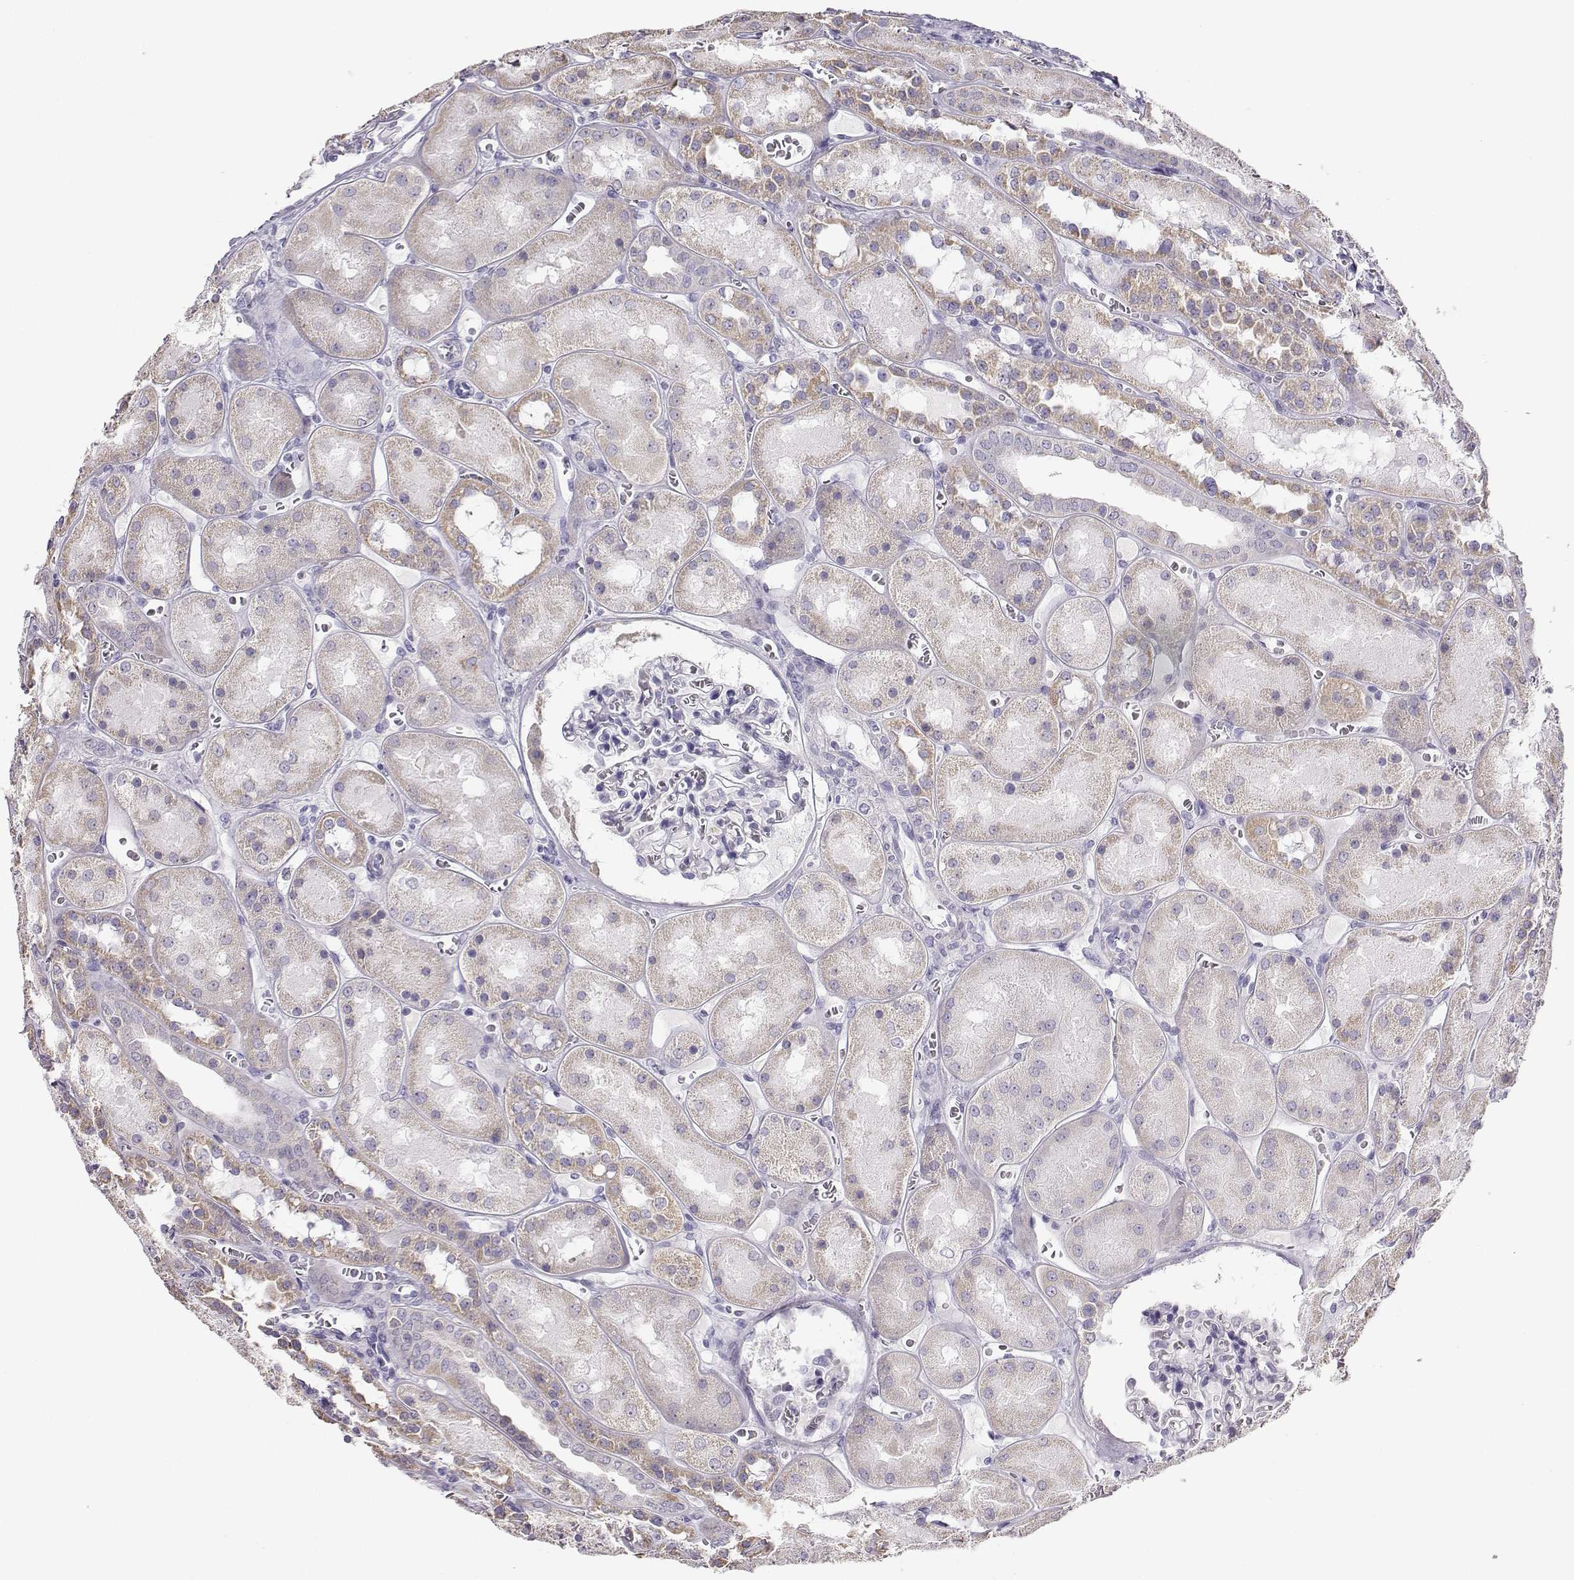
{"staining": {"intensity": "negative", "quantity": "none", "location": "none"}, "tissue": "kidney", "cell_type": "Cells in glomeruli", "image_type": "normal", "snomed": [{"axis": "morphology", "description": "Normal tissue, NOS"}, {"axis": "topography", "description": "Kidney"}], "caption": "This is an immunohistochemistry histopathology image of normal kidney. There is no positivity in cells in glomeruli.", "gene": "AVP", "patient": {"sex": "male", "age": 73}}